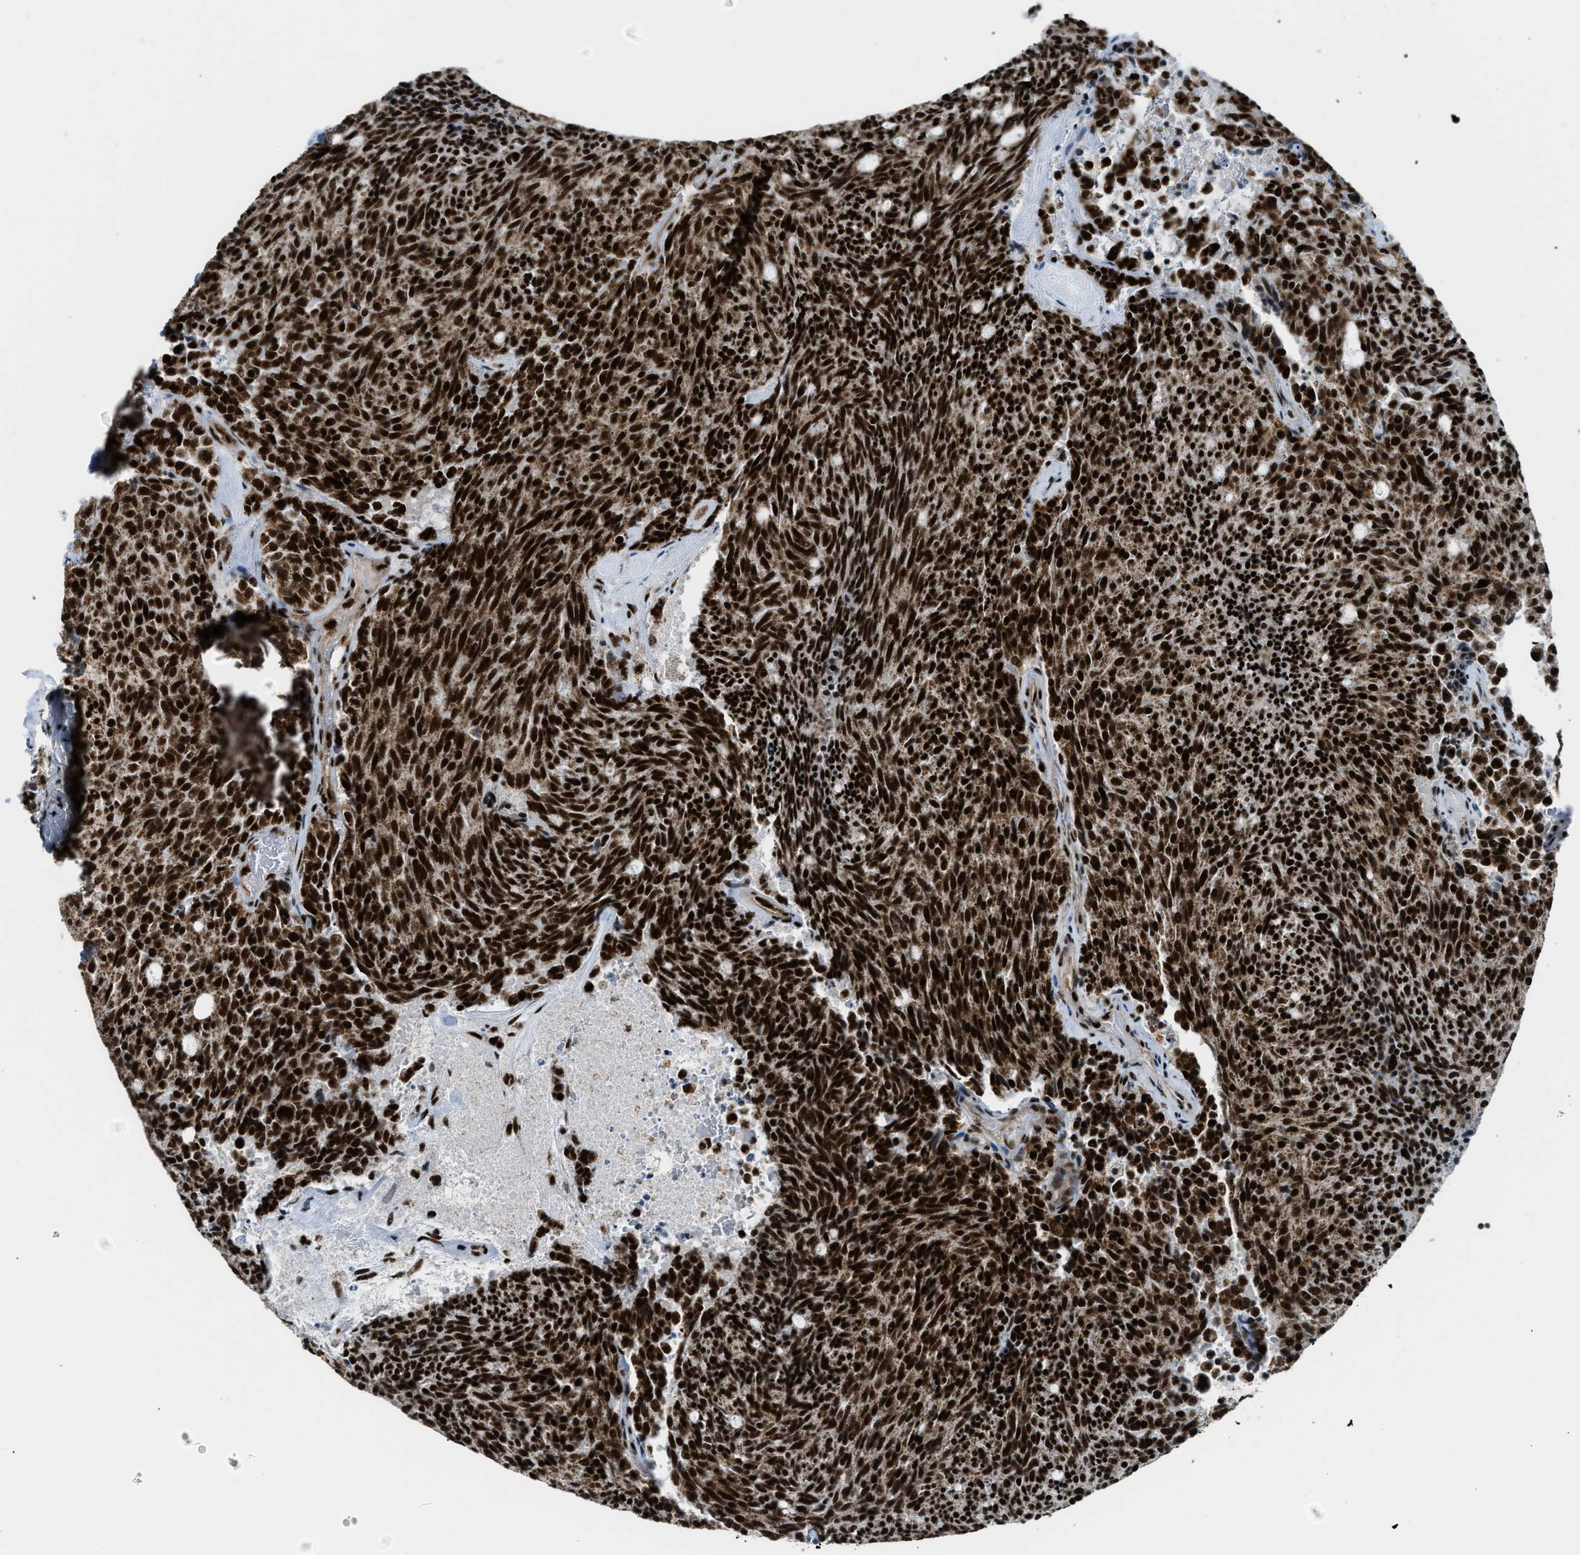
{"staining": {"intensity": "strong", "quantity": ">75%", "location": "cytoplasmic/membranous,nuclear"}, "tissue": "carcinoid", "cell_type": "Tumor cells", "image_type": "cancer", "snomed": [{"axis": "morphology", "description": "Carcinoid, malignant, NOS"}, {"axis": "topography", "description": "Pancreas"}], "caption": "A brown stain highlights strong cytoplasmic/membranous and nuclear staining of a protein in carcinoid tumor cells. (DAB IHC, brown staining for protein, blue staining for nuclei).", "gene": "GABPB1", "patient": {"sex": "female", "age": 54}}